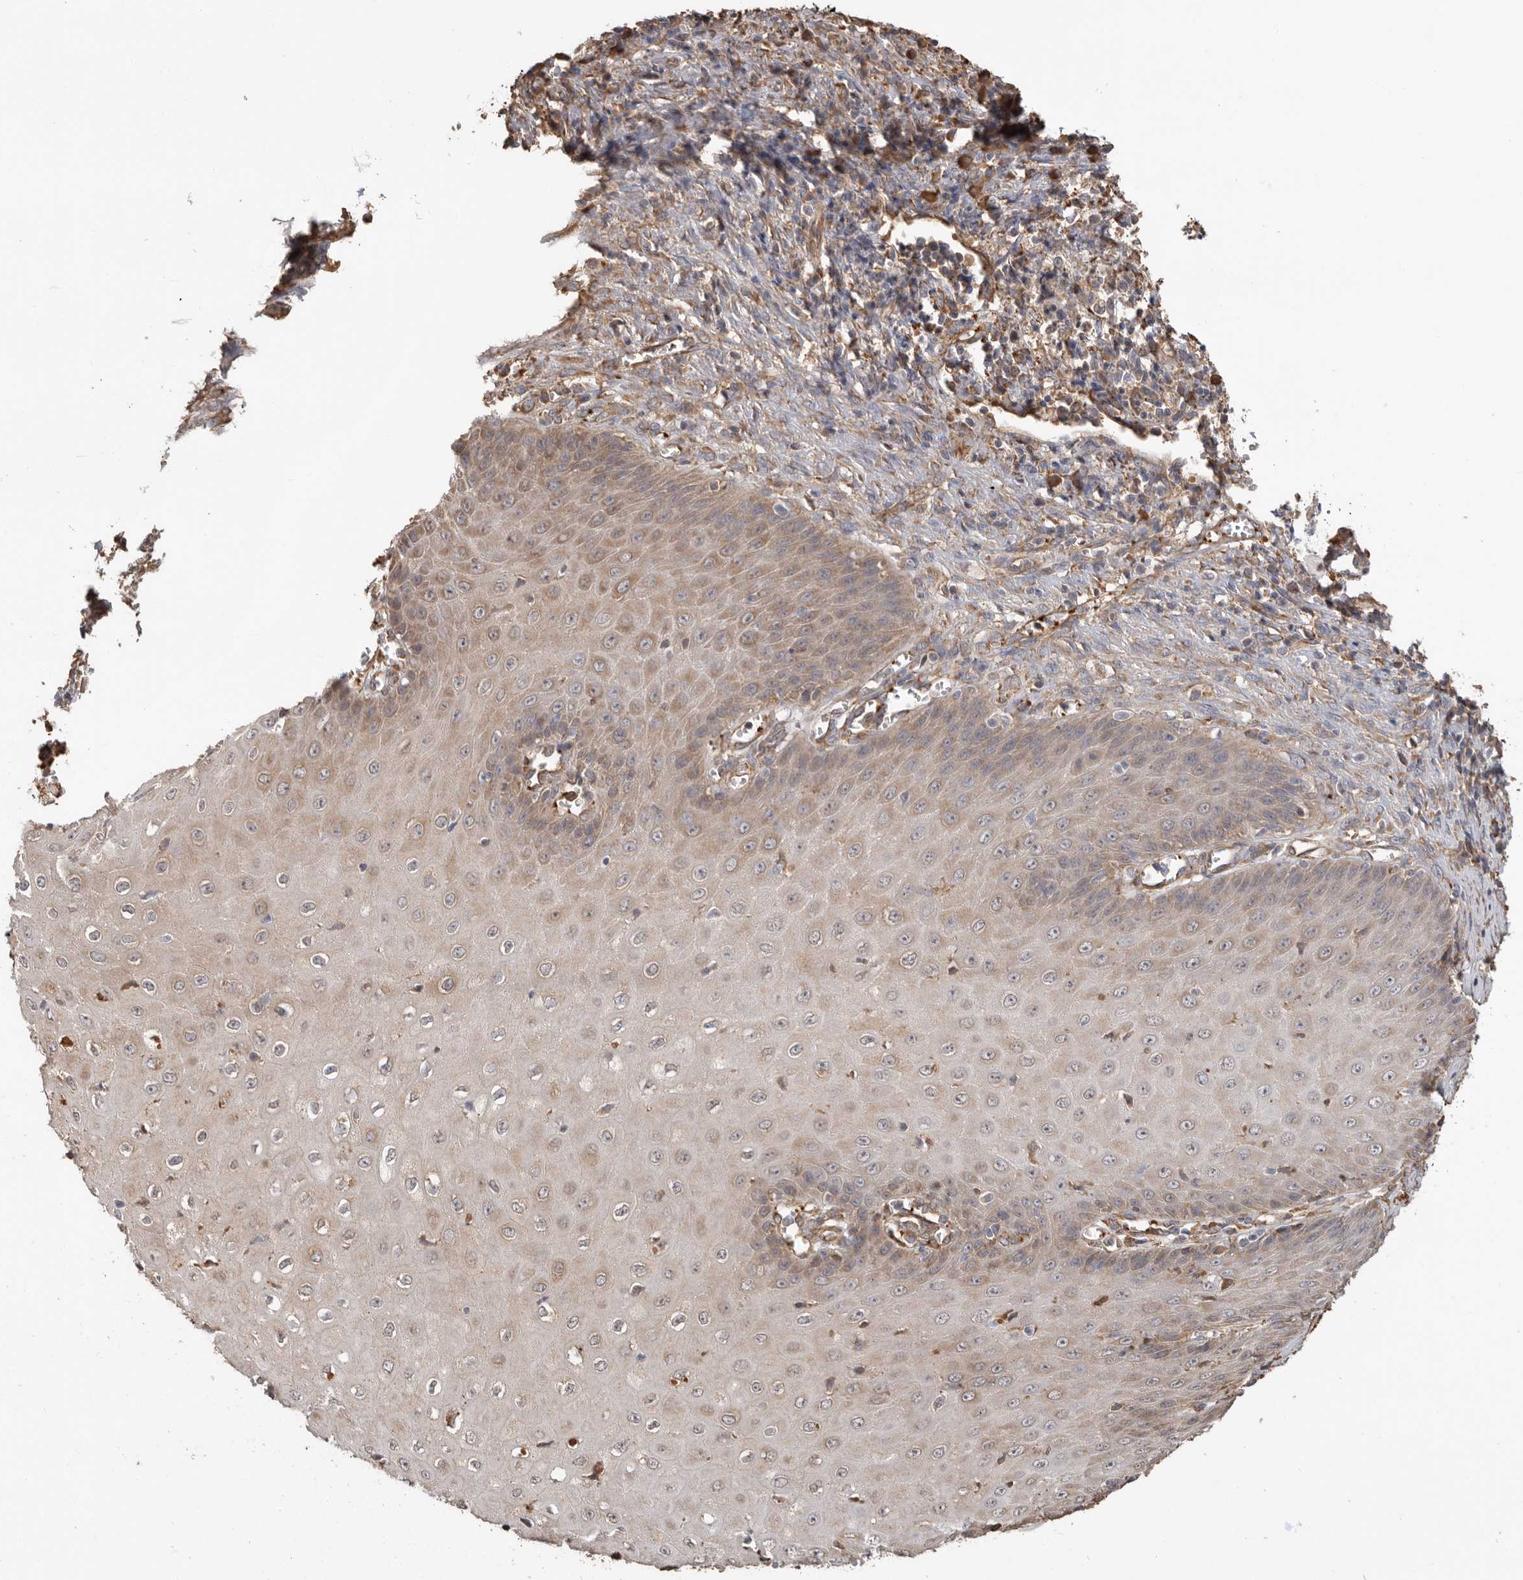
{"staining": {"intensity": "weak", "quantity": ">75%", "location": "cytoplasmic/membranous"}, "tissue": "cervical cancer", "cell_type": "Tumor cells", "image_type": "cancer", "snomed": [{"axis": "morphology", "description": "Normal tissue, NOS"}, {"axis": "morphology", "description": "Squamous cell carcinoma, NOS"}, {"axis": "topography", "description": "Cervix"}], "caption": "A histopathology image of human cervical squamous cell carcinoma stained for a protein shows weak cytoplasmic/membranous brown staining in tumor cells.", "gene": "CDC42BPB", "patient": {"sex": "female", "age": 35}}